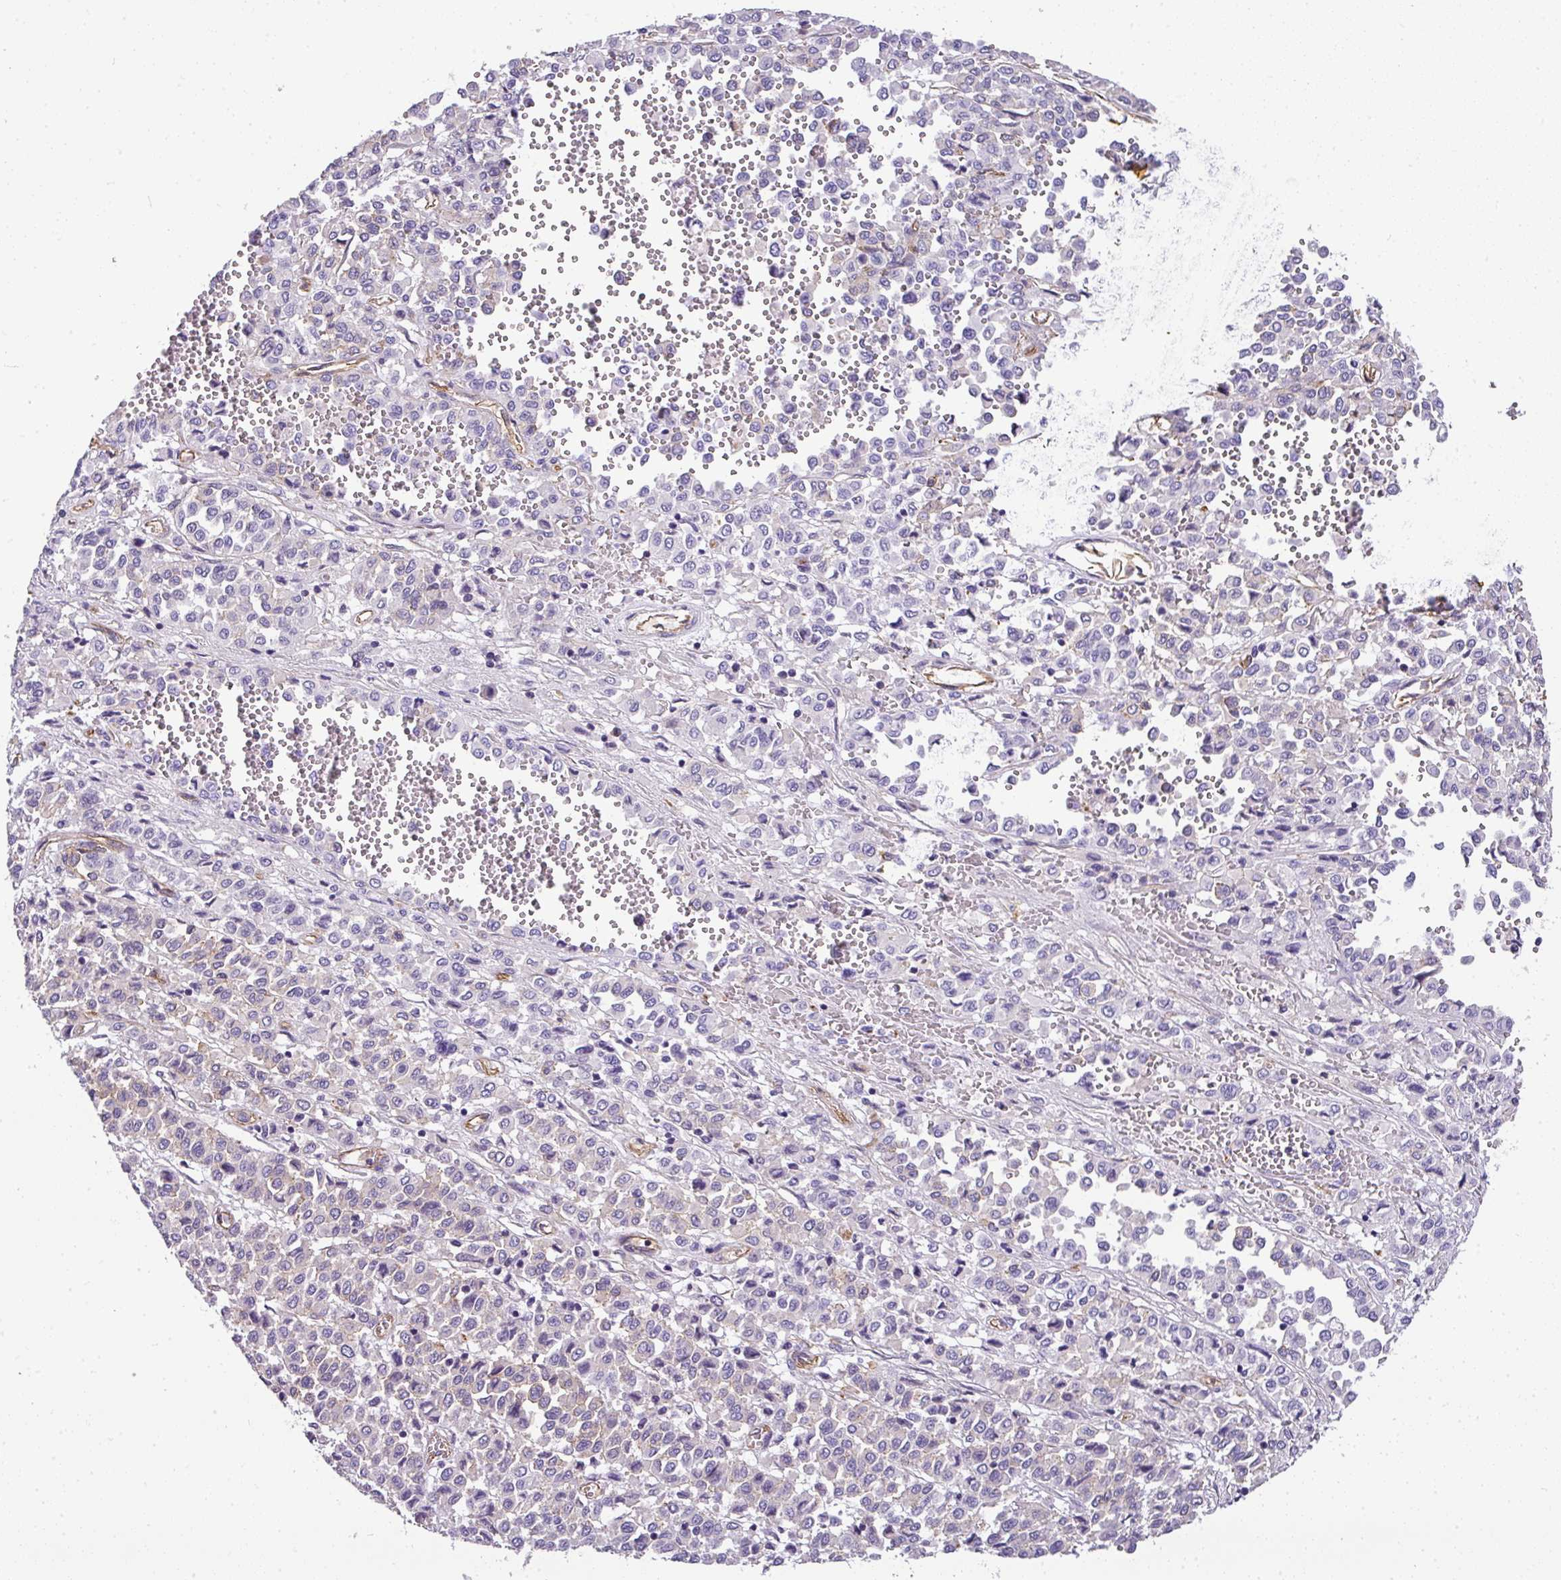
{"staining": {"intensity": "negative", "quantity": "none", "location": "none"}, "tissue": "melanoma", "cell_type": "Tumor cells", "image_type": "cancer", "snomed": [{"axis": "morphology", "description": "Malignant melanoma, Metastatic site"}, {"axis": "topography", "description": "Pancreas"}], "caption": "Immunohistochemistry (IHC) photomicrograph of neoplastic tissue: melanoma stained with DAB (3,3'-diaminobenzidine) reveals no significant protein positivity in tumor cells.", "gene": "OR11H4", "patient": {"sex": "female", "age": 30}}